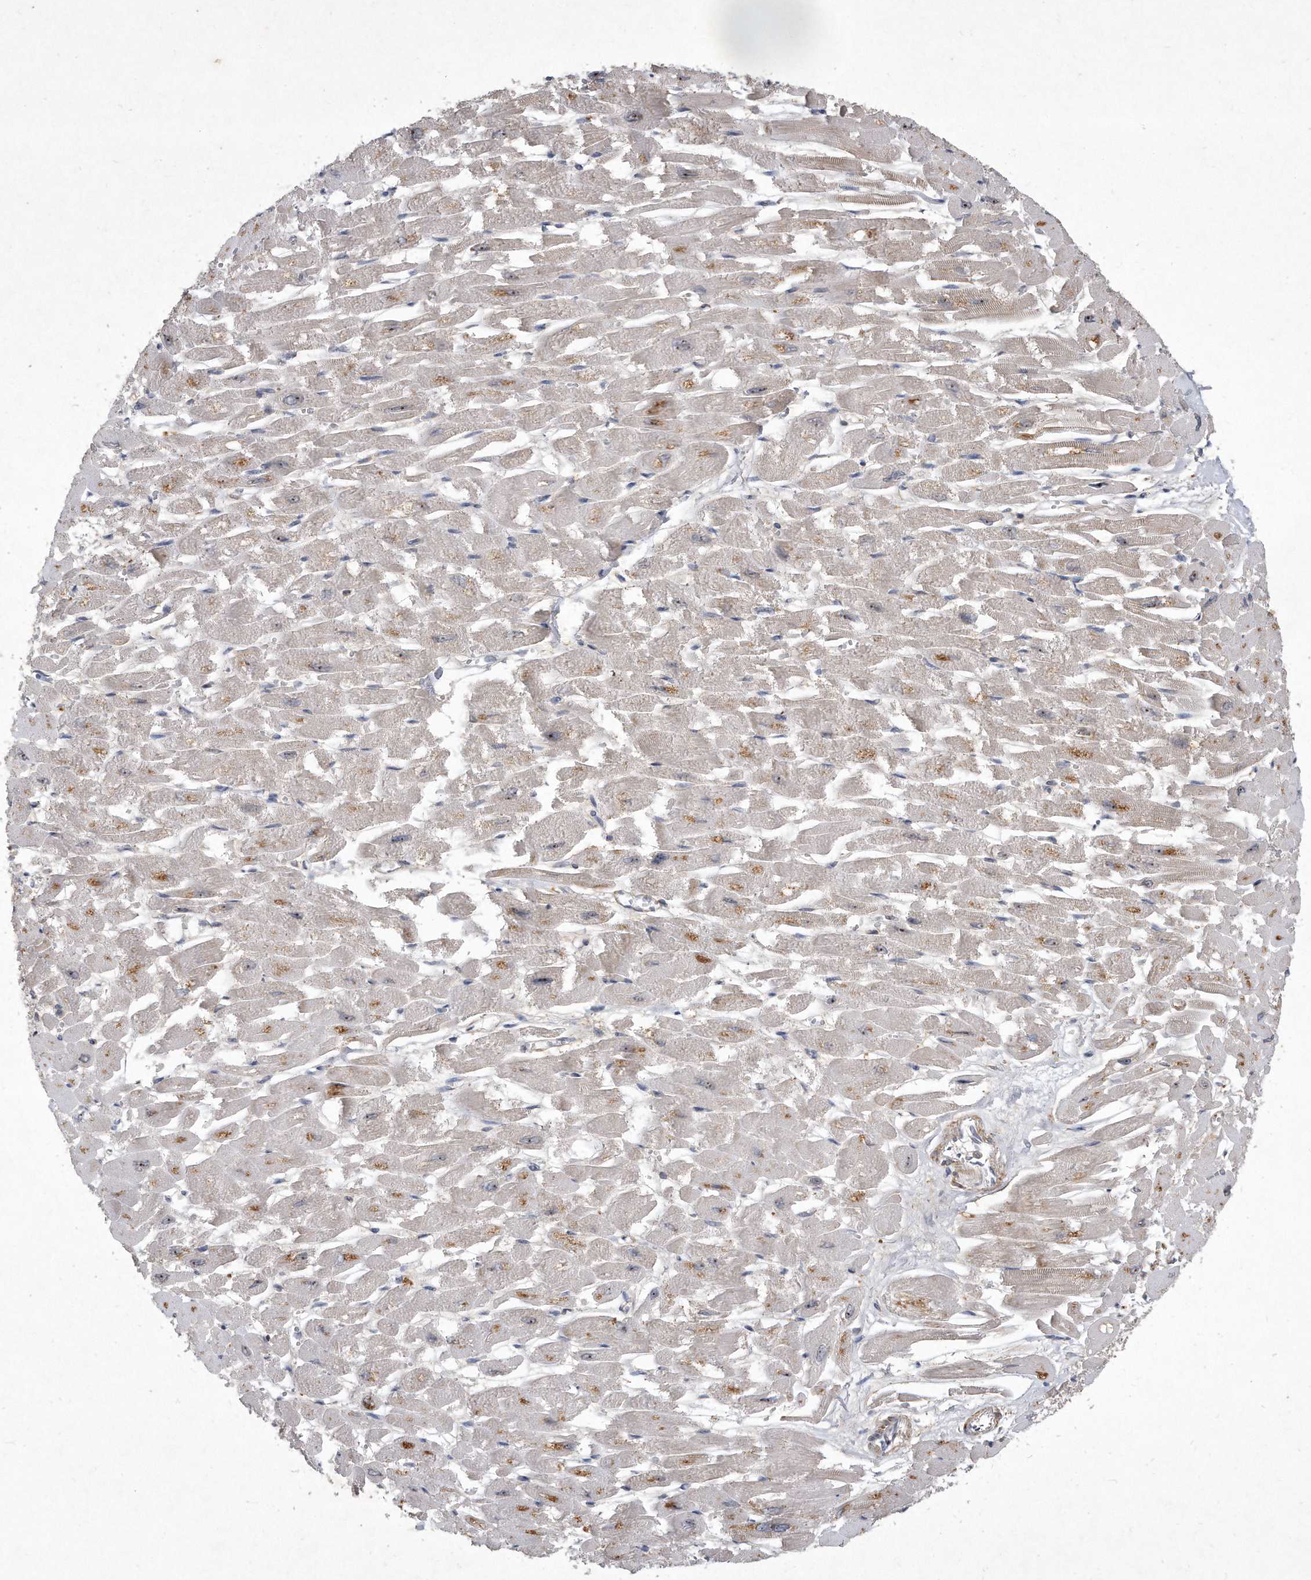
{"staining": {"intensity": "negative", "quantity": "none", "location": "none"}, "tissue": "heart muscle", "cell_type": "Cardiomyocytes", "image_type": "normal", "snomed": [{"axis": "morphology", "description": "Normal tissue, NOS"}, {"axis": "topography", "description": "Heart"}], "caption": "DAB (3,3'-diaminobenzidine) immunohistochemical staining of unremarkable heart muscle displays no significant positivity in cardiomyocytes.", "gene": "PGBD2", "patient": {"sex": "male", "age": 54}}